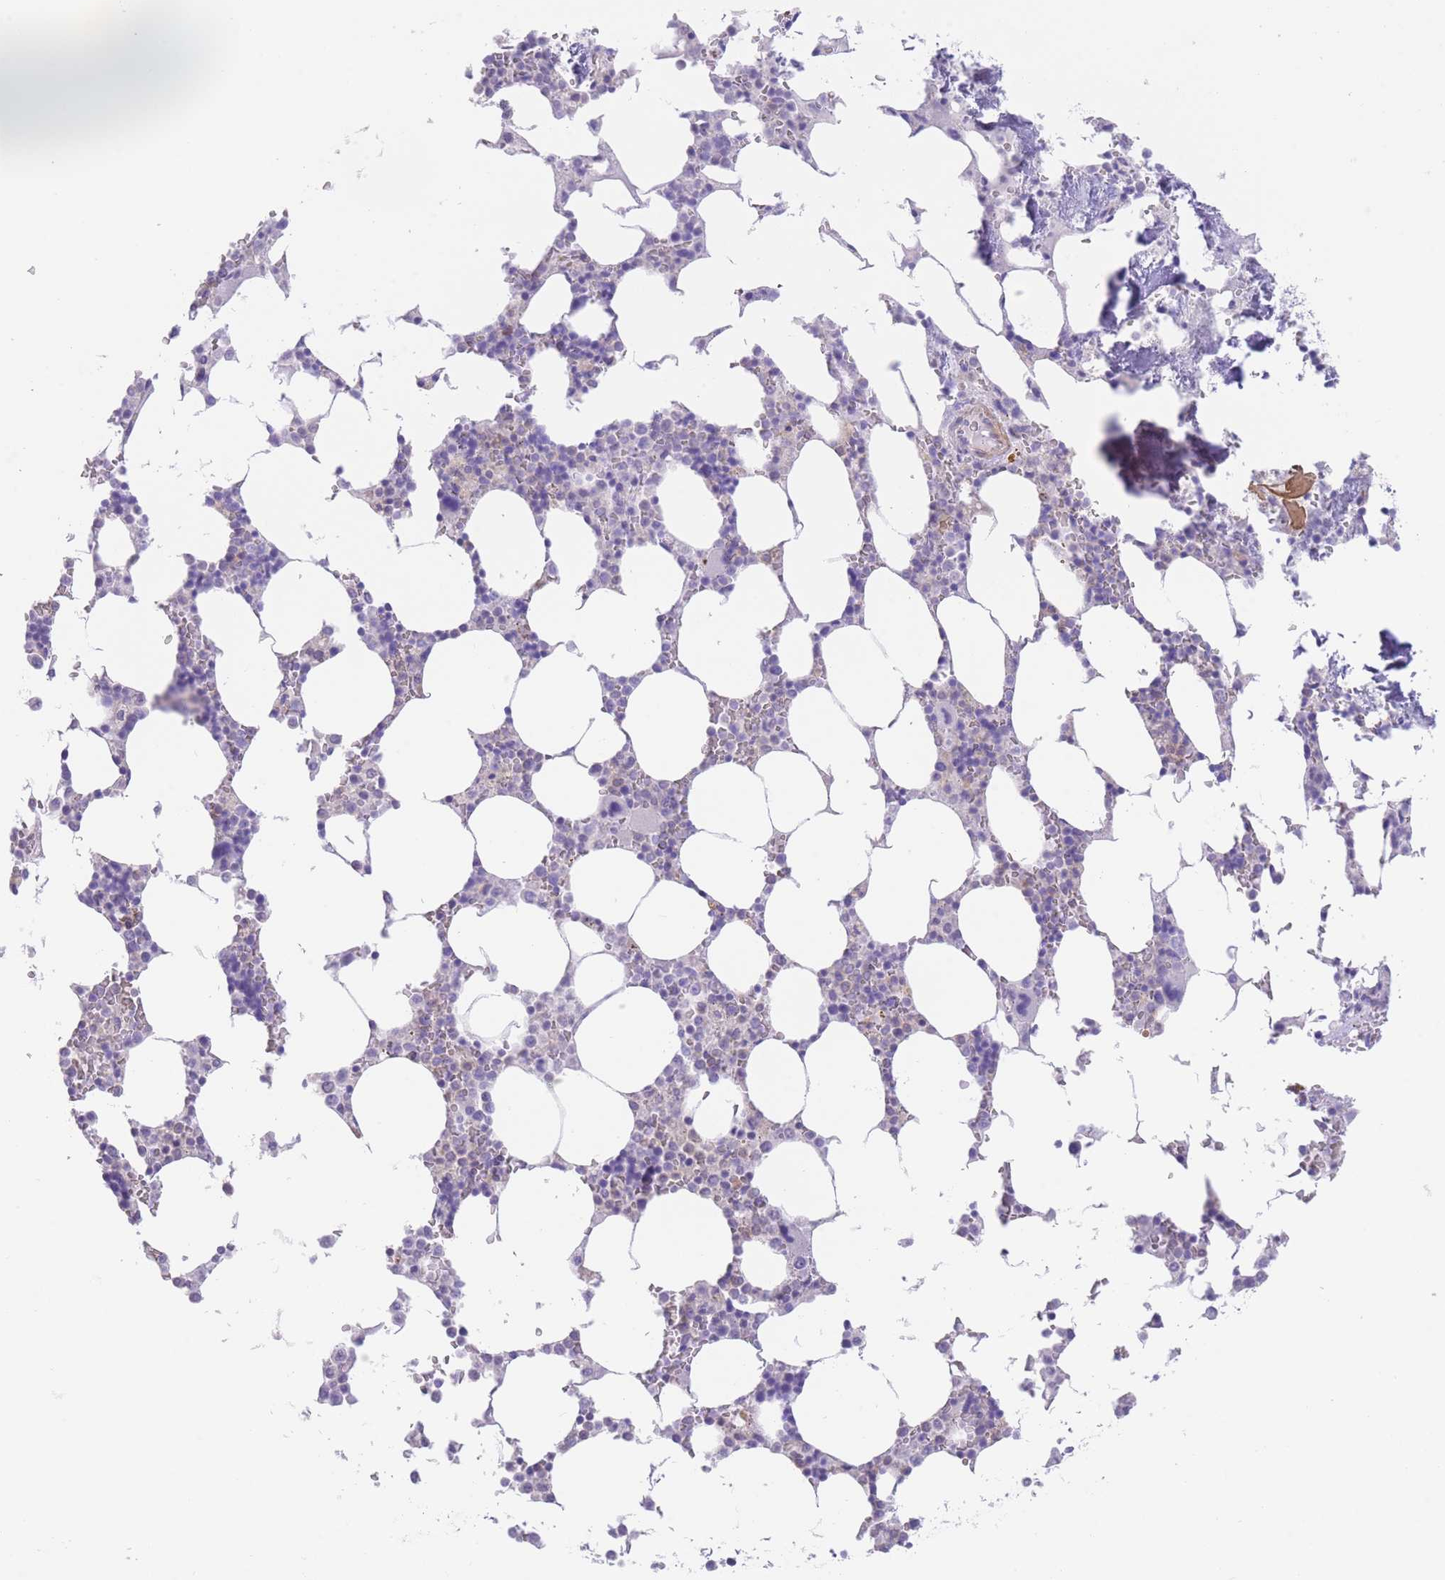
{"staining": {"intensity": "negative", "quantity": "none", "location": "none"}, "tissue": "bone marrow", "cell_type": "Hematopoietic cells", "image_type": "normal", "snomed": [{"axis": "morphology", "description": "Normal tissue, NOS"}, {"axis": "topography", "description": "Bone marrow"}], "caption": "Image shows no protein expression in hematopoietic cells of normal bone marrow.", "gene": "ENSG00000289258", "patient": {"sex": "male", "age": 64}}